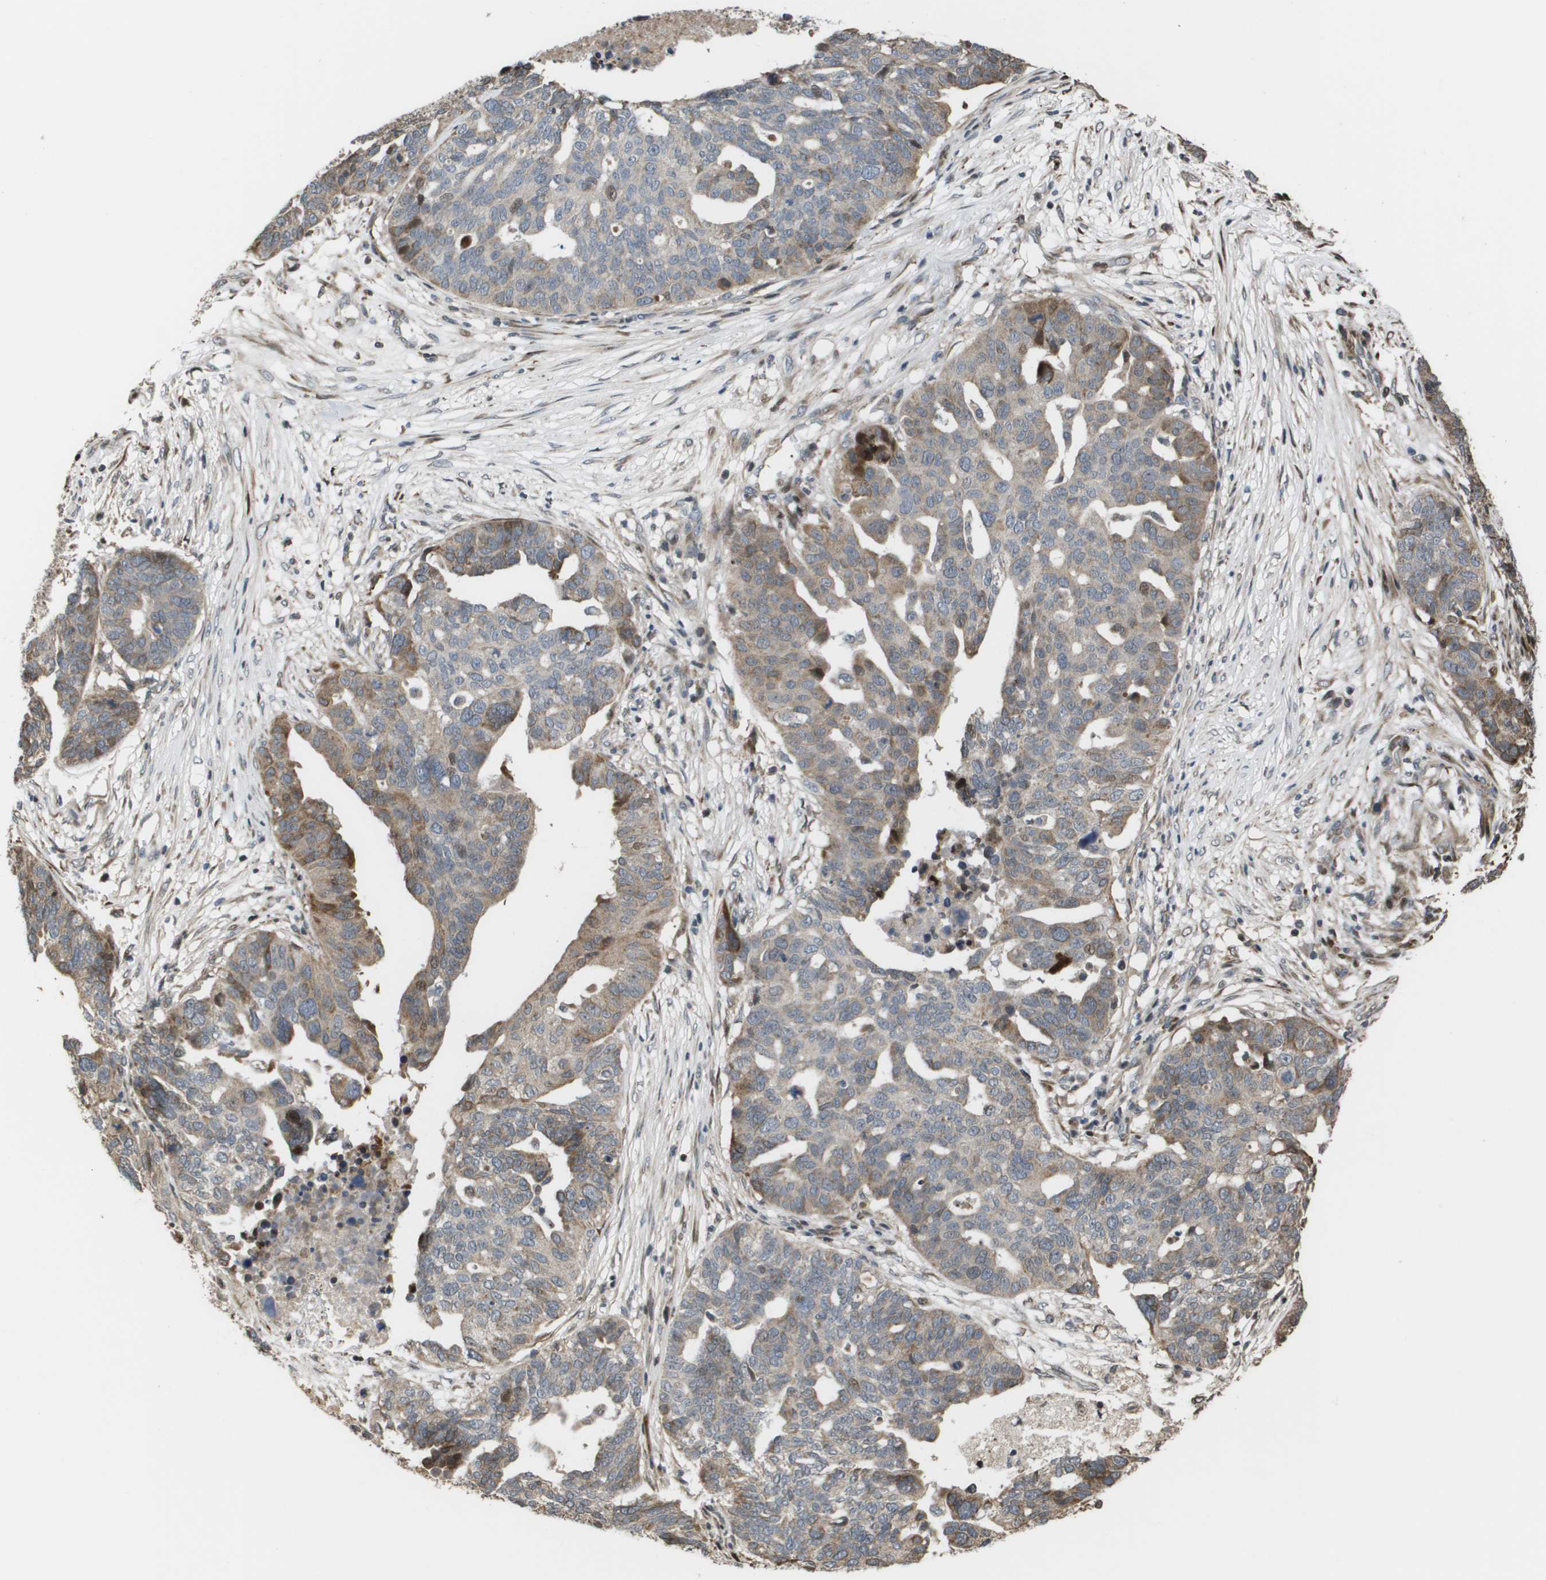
{"staining": {"intensity": "moderate", "quantity": "<25%", "location": "cytoplasmic/membranous"}, "tissue": "ovarian cancer", "cell_type": "Tumor cells", "image_type": "cancer", "snomed": [{"axis": "morphology", "description": "Cystadenocarcinoma, serous, NOS"}, {"axis": "topography", "description": "Ovary"}], "caption": "Protein analysis of serous cystadenocarcinoma (ovarian) tissue shows moderate cytoplasmic/membranous positivity in approximately <25% of tumor cells.", "gene": "AXIN2", "patient": {"sex": "female", "age": 59}}